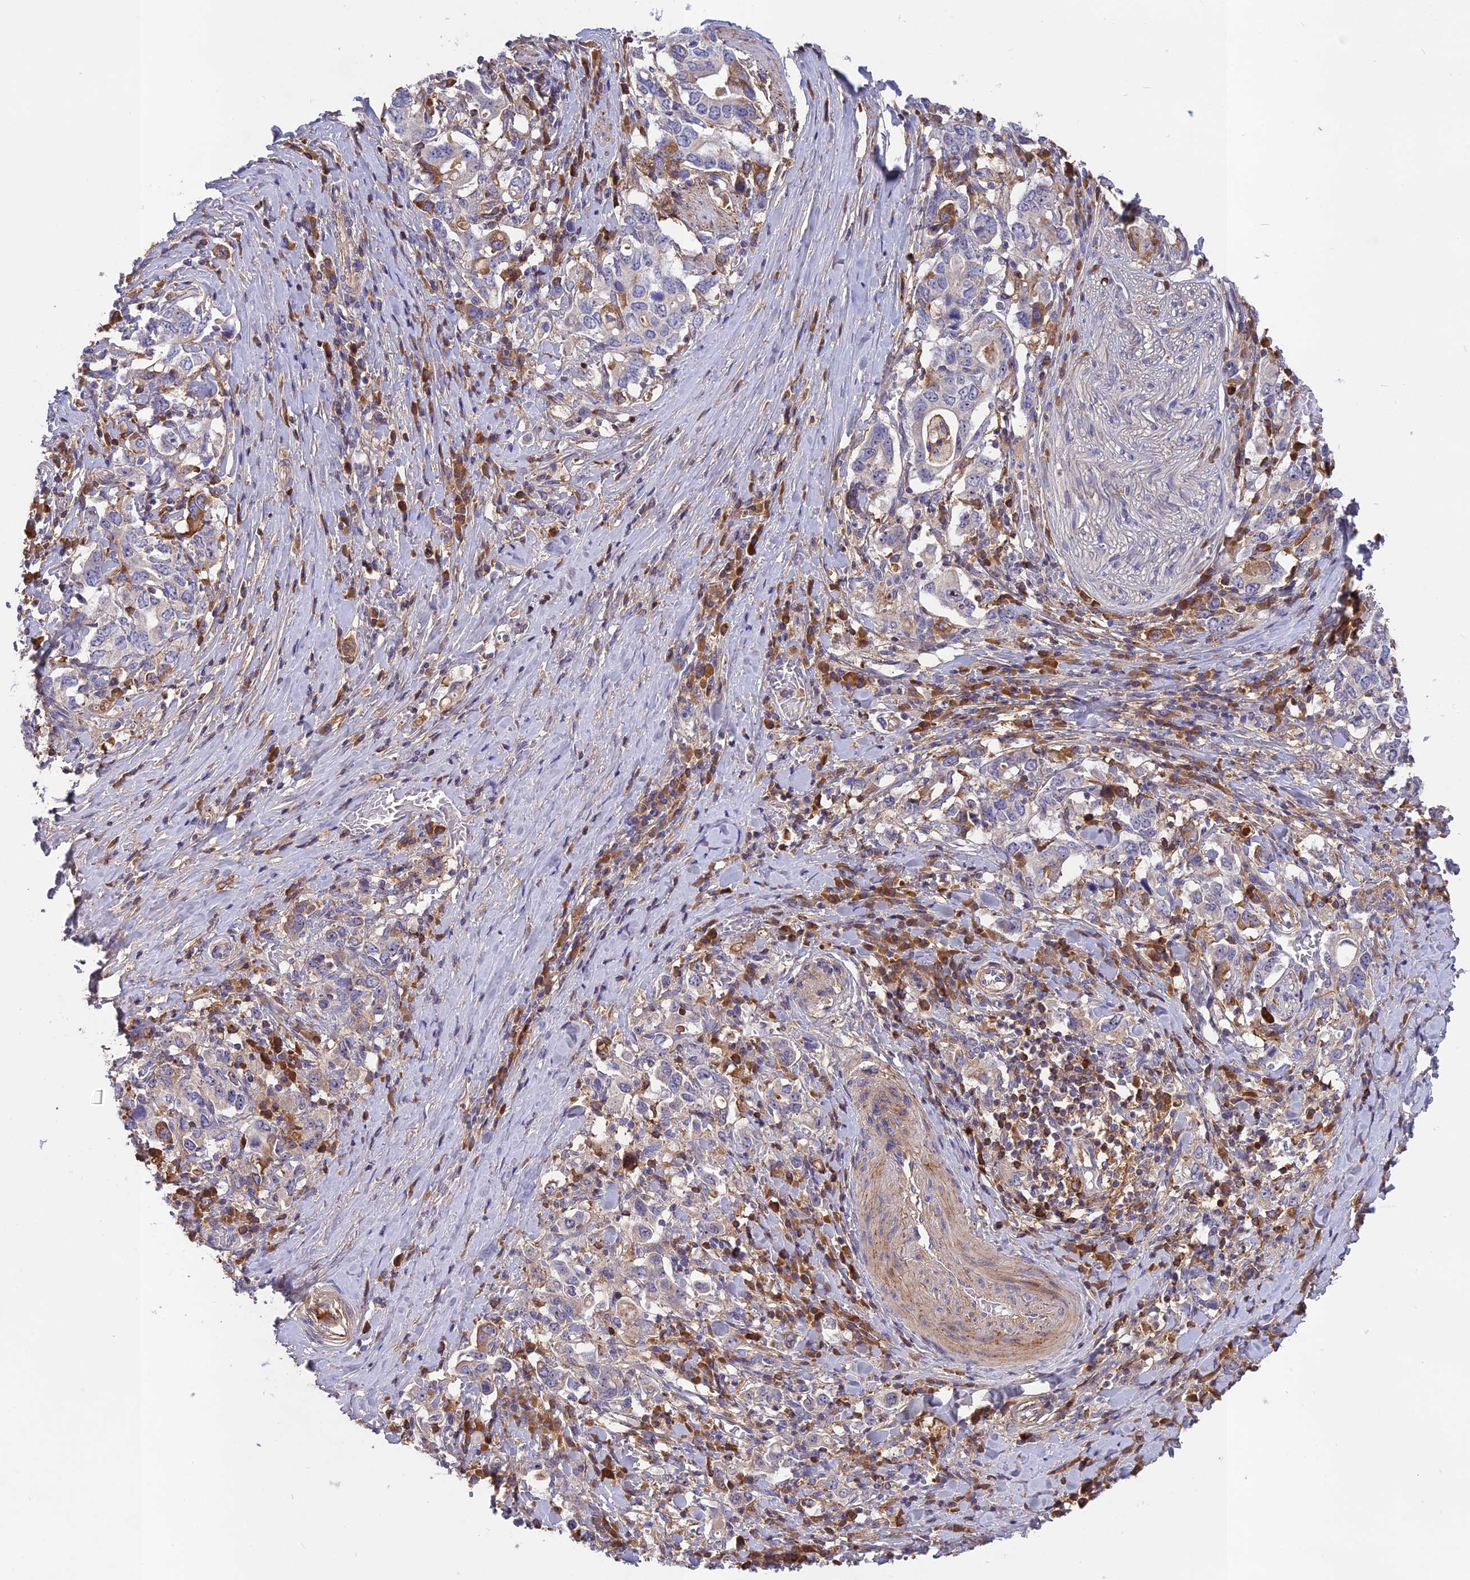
{"staining": {"intensity": "moderate", "quantity": "<25%", "location": "cytoplasmic/membranous"}, "tissue": "stomach cancer", "cell_type": "Tumor cells", "image_type": "cancer", "snomed": [{"axis": "morphology", "description": "Adenocarcinoma, NOS"}, {"axis": "topography", "description": "Stomach, upper"}, {"axis": "topography", "description": "Stomach"}], "caption": "Brown immunohistochemical staining in human stomach cancer (adenocarcinoma) reveals moderate cytoplasmic/membranous positivity in about <25% of tumor cells. (brown staining indicates protein expression, while blue staining denotes nuclei).", "gene": "ADO", "patient": {"sex": "male", "age": 62}}